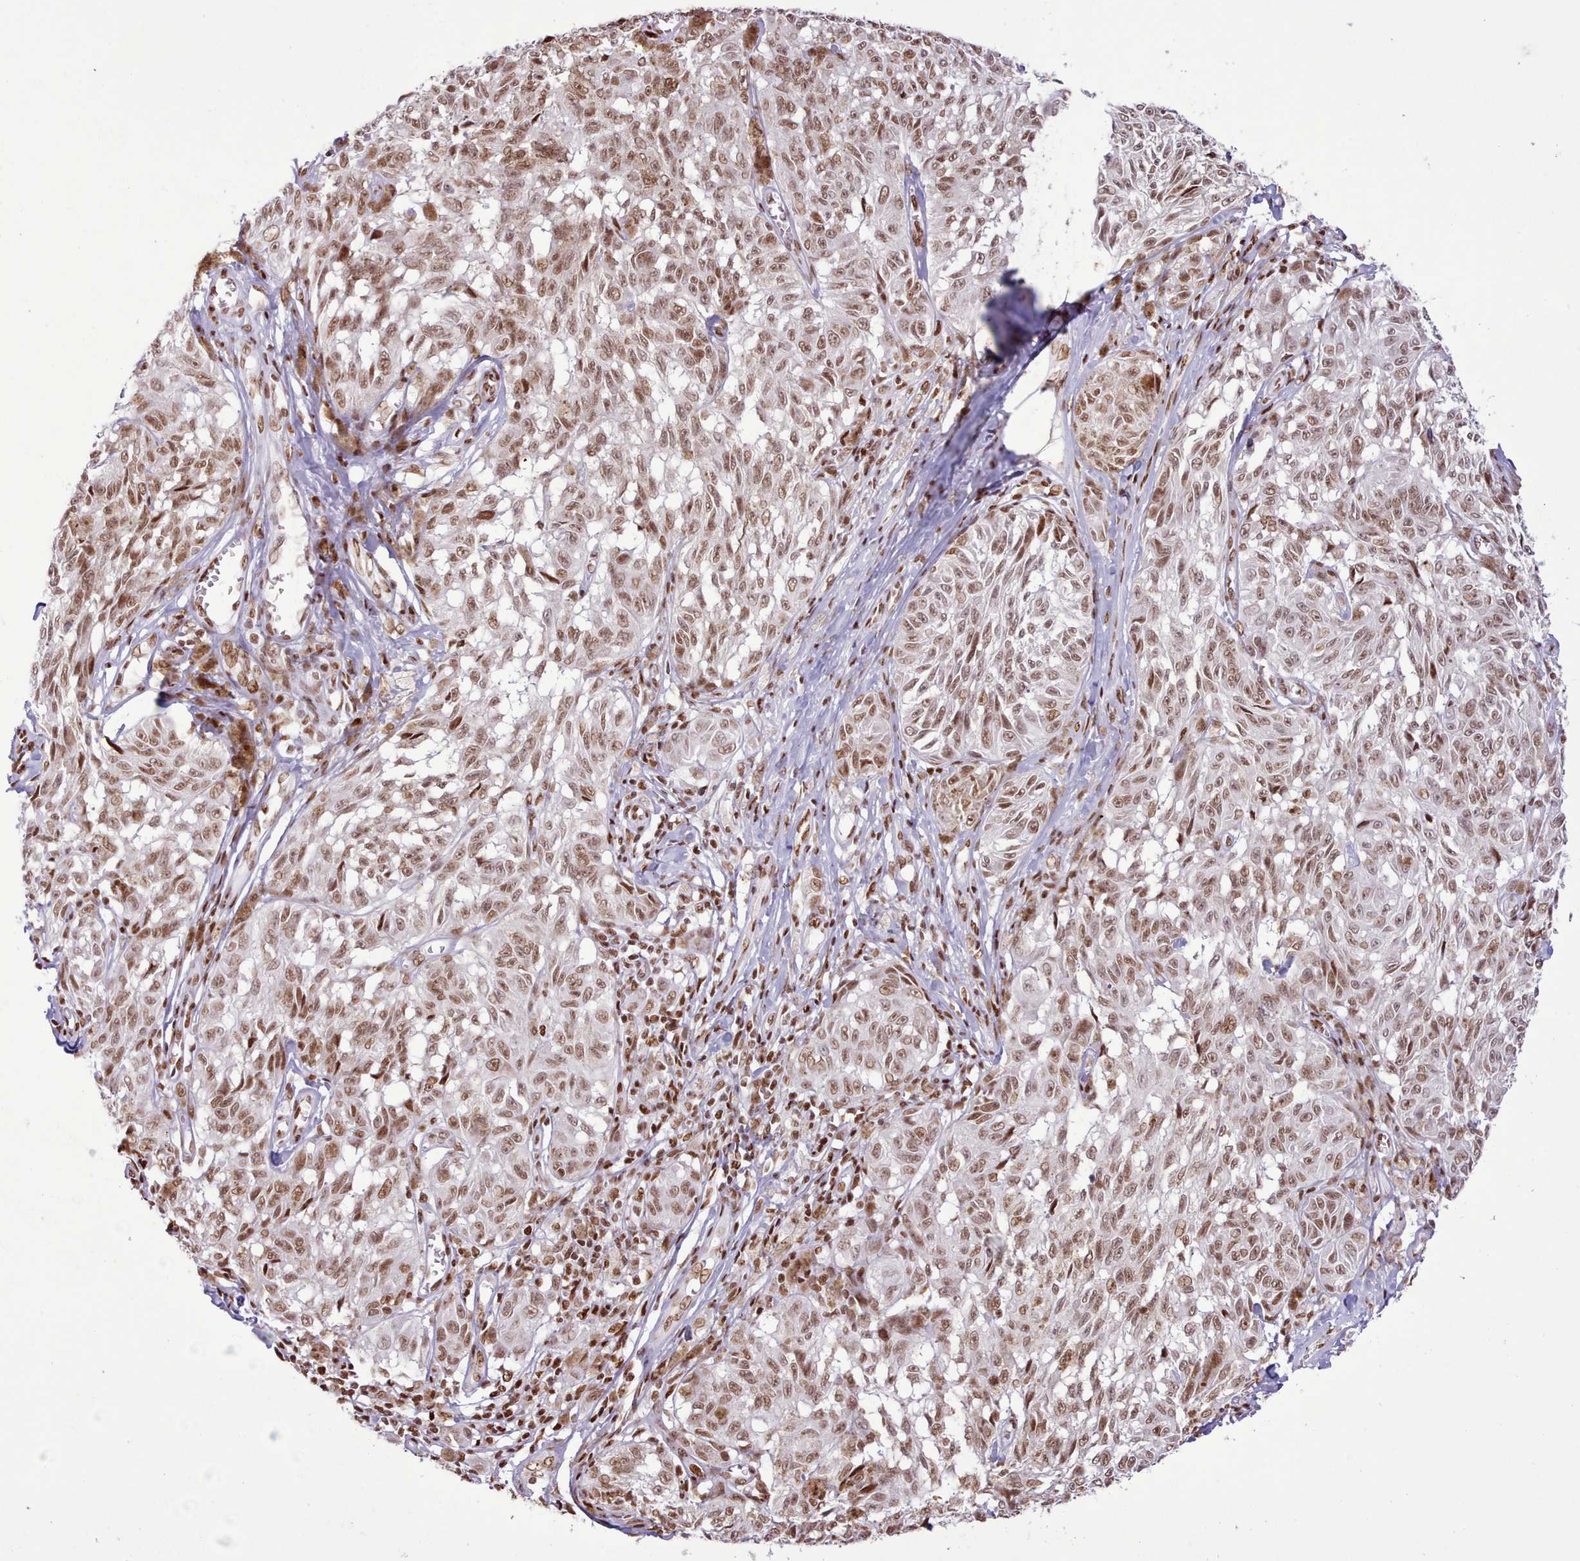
{"staining": {"intensity": "moderate", "quantity": ">75%", "location": "nuclear"}, "tissue": "melanoma", "cell_type": "Tumor cells", "image_type": "cancer", "snomed": [{"axis": "morphology", "description": "Malignant melanoma, NOS"}, {"axis": "topography", "description": "Skin"}], "caption": "The histopathology image reveals immunohistochemical staining of melanoma. There is moderate nuclear staining is appreciated in about >75% of tumor cells.", "gene": "TAF15", "patient": {"sex": "male", "age": 68}}